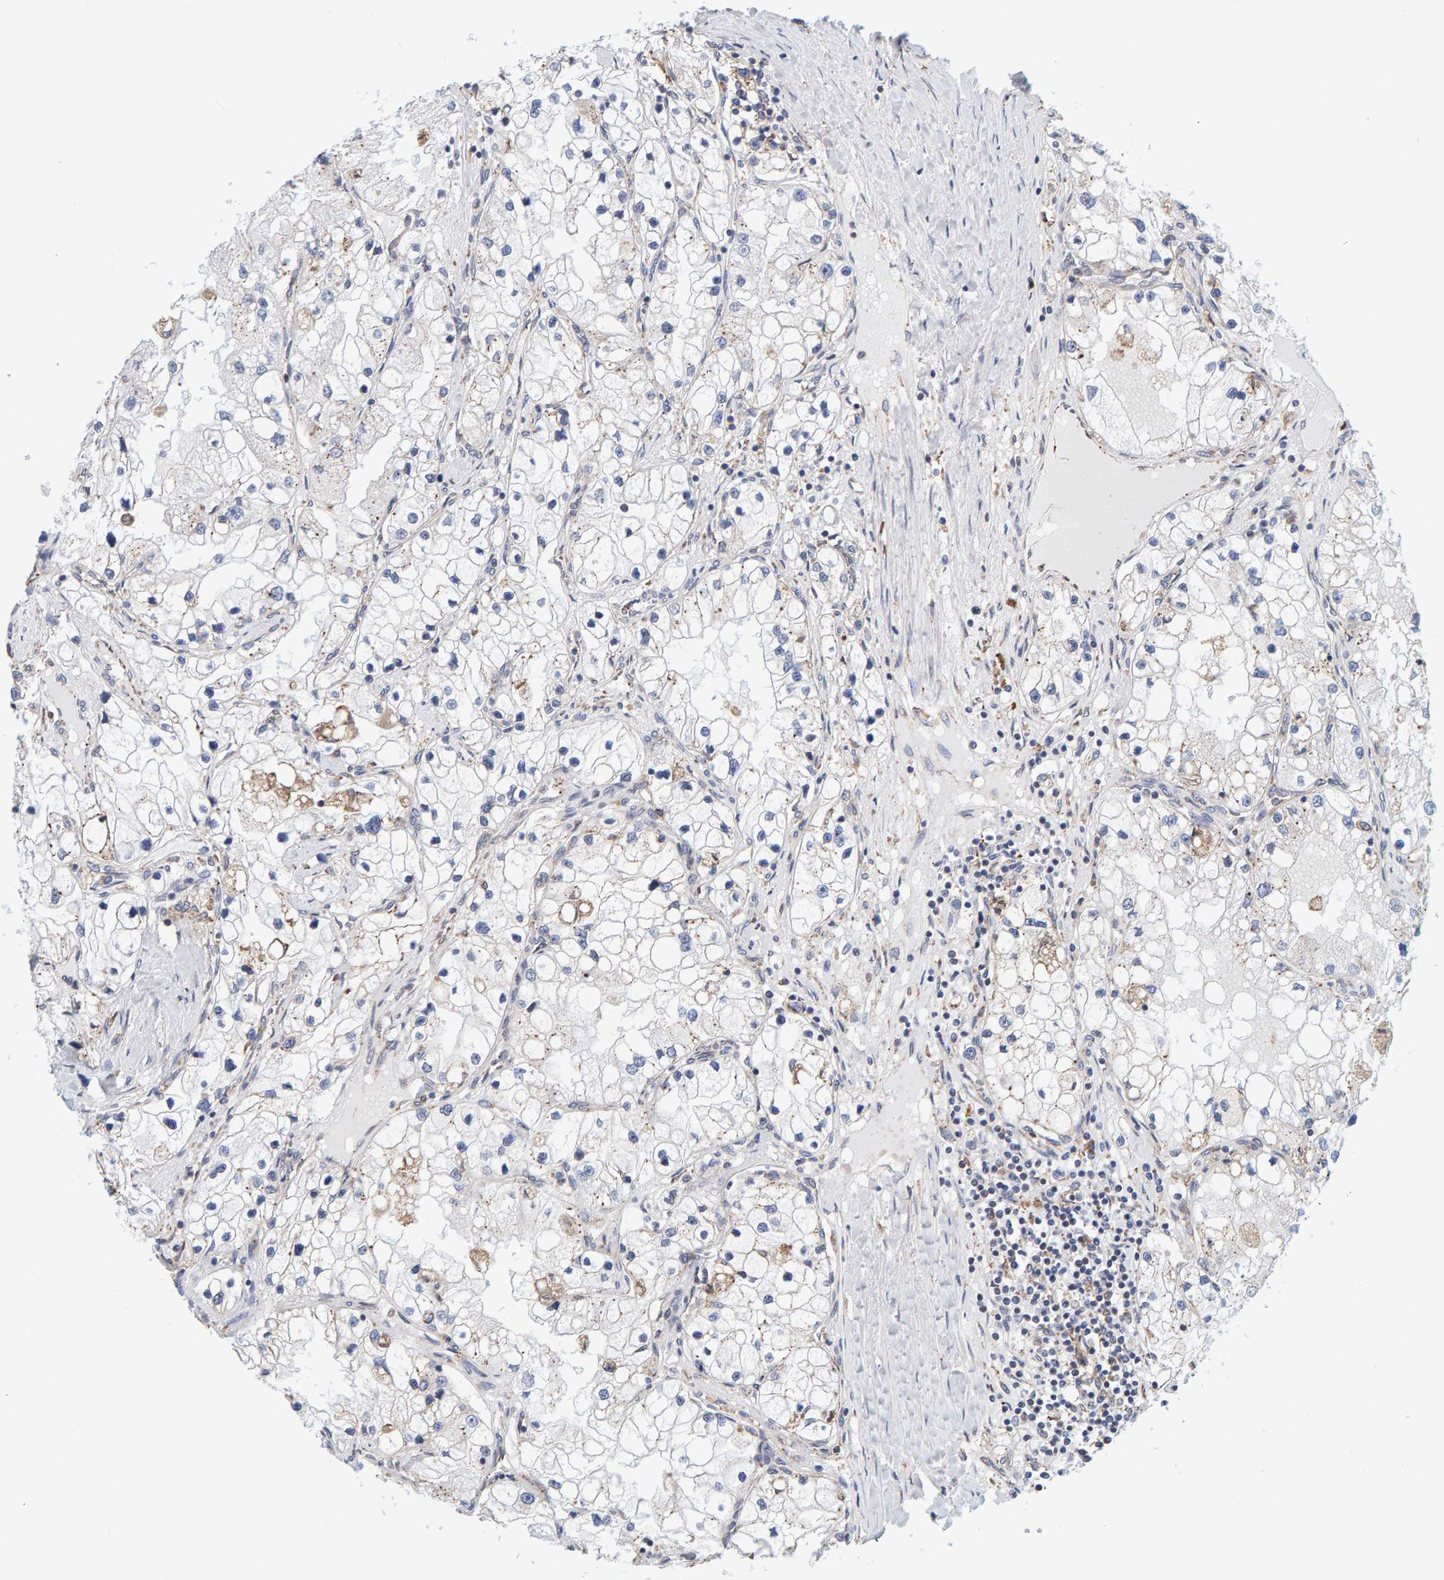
{"staining": {"intensity": "negative", "quantity": "none", "location": "none"}, "tissue": "renal cancer", "cell_type": "Tumor cells", "image_type": "cancer", "snomed": [{"axis": "morphology", "description": "Adenocarcinoma, NOS"}, {"axis": "topography", "description": "Kidney"}], "caption": "Adenocarcinoma (renal) stained for a protein using immunohistochemistry shows no expression tumor cells.", "gene": "SGPL1", "patient": {"sex": "male", "age": 68}}